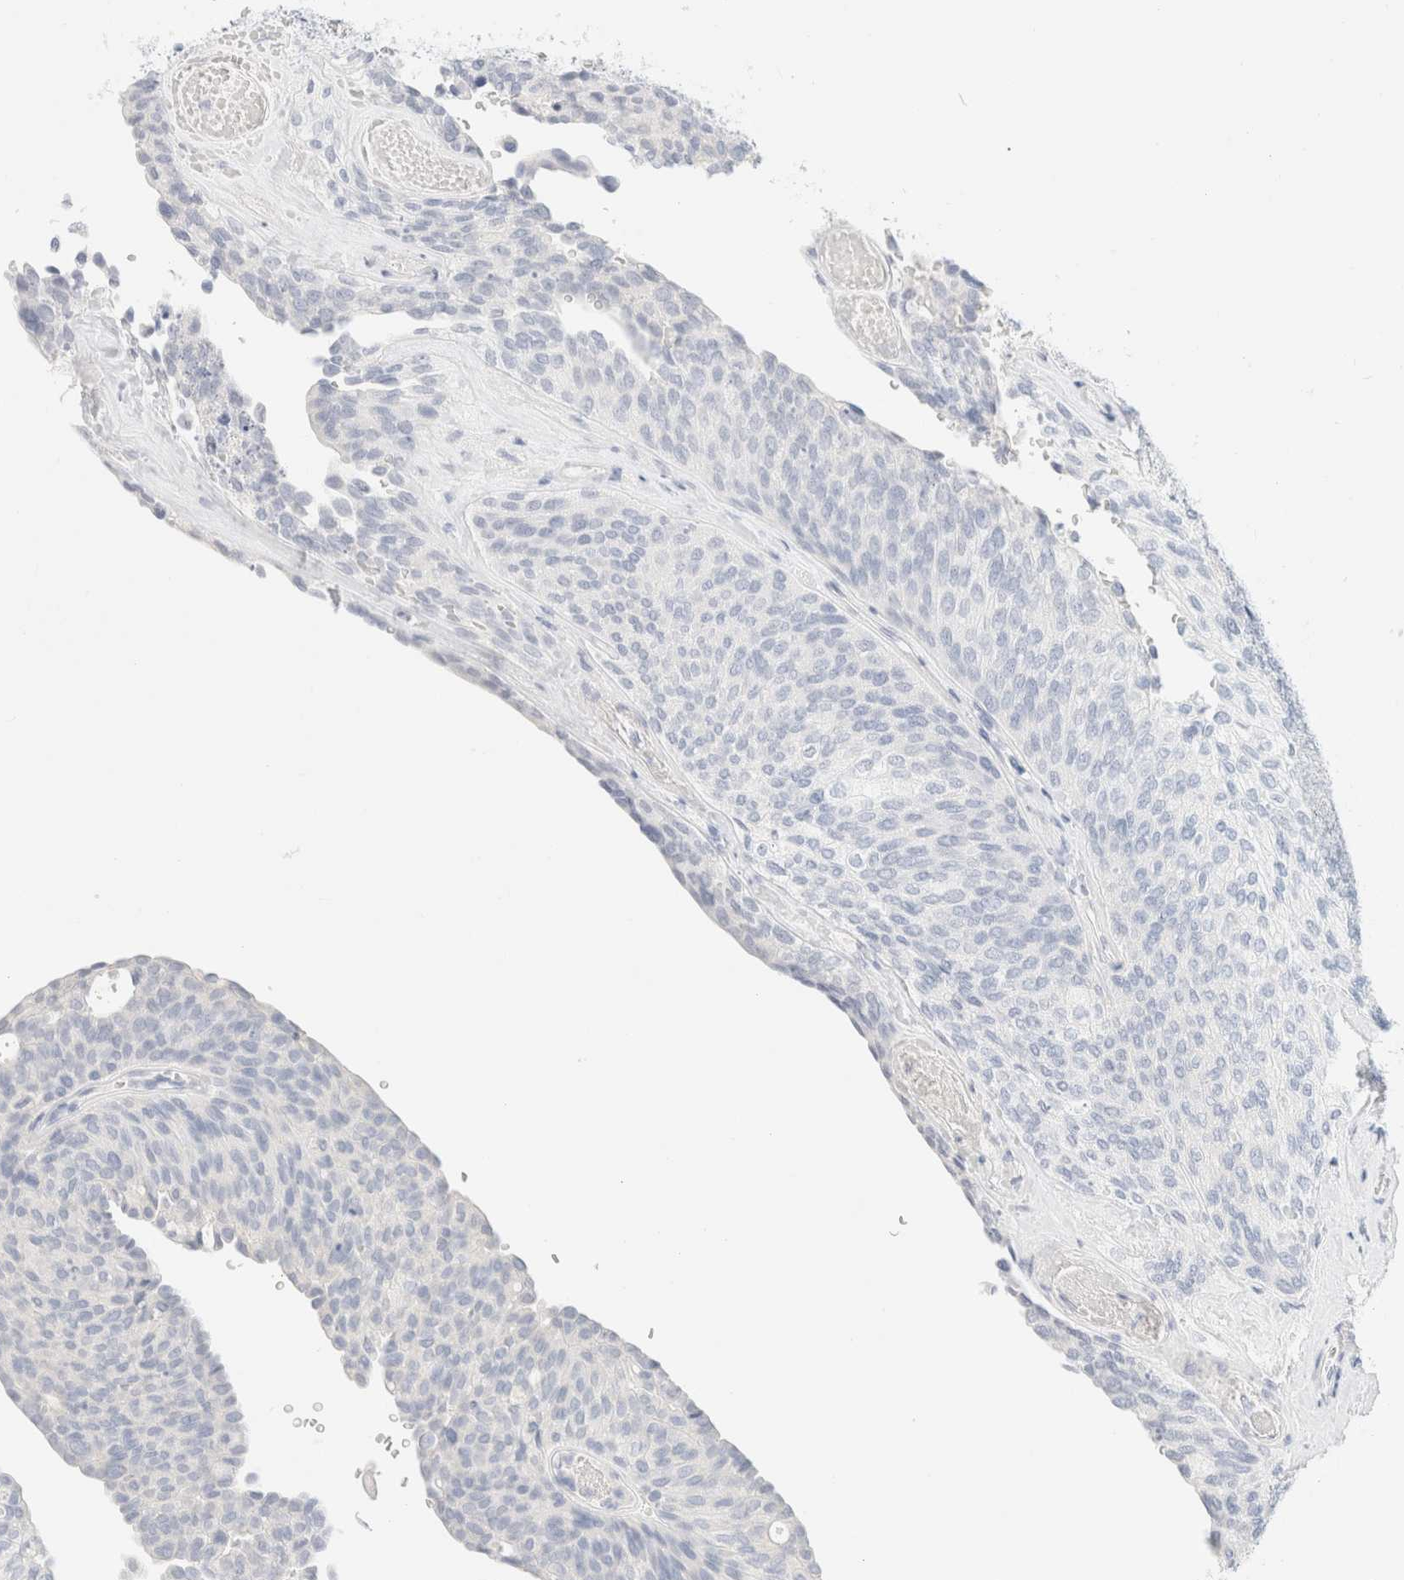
{"staining": {"intensity": "negative", "quantity": "none", "location": "none"}, "tissue": "urothelial cancer", "cell_type": "Tumor cells", "image_type": "cancer", "snomed": [{"axis": "morphology", "description": "Urothelial carcinoma, Low grade"}, {"axis": "topography", "description": "Urinary bladder"}], "caption": "High magnification brightfield microscopy of urothelial cancer stained with DAB (brown) and counterstained with hematoxylin (blue): tumor cells show no significant staining.", "gene": "DPYS", "patient": {"sex": "female", "age": 79}}